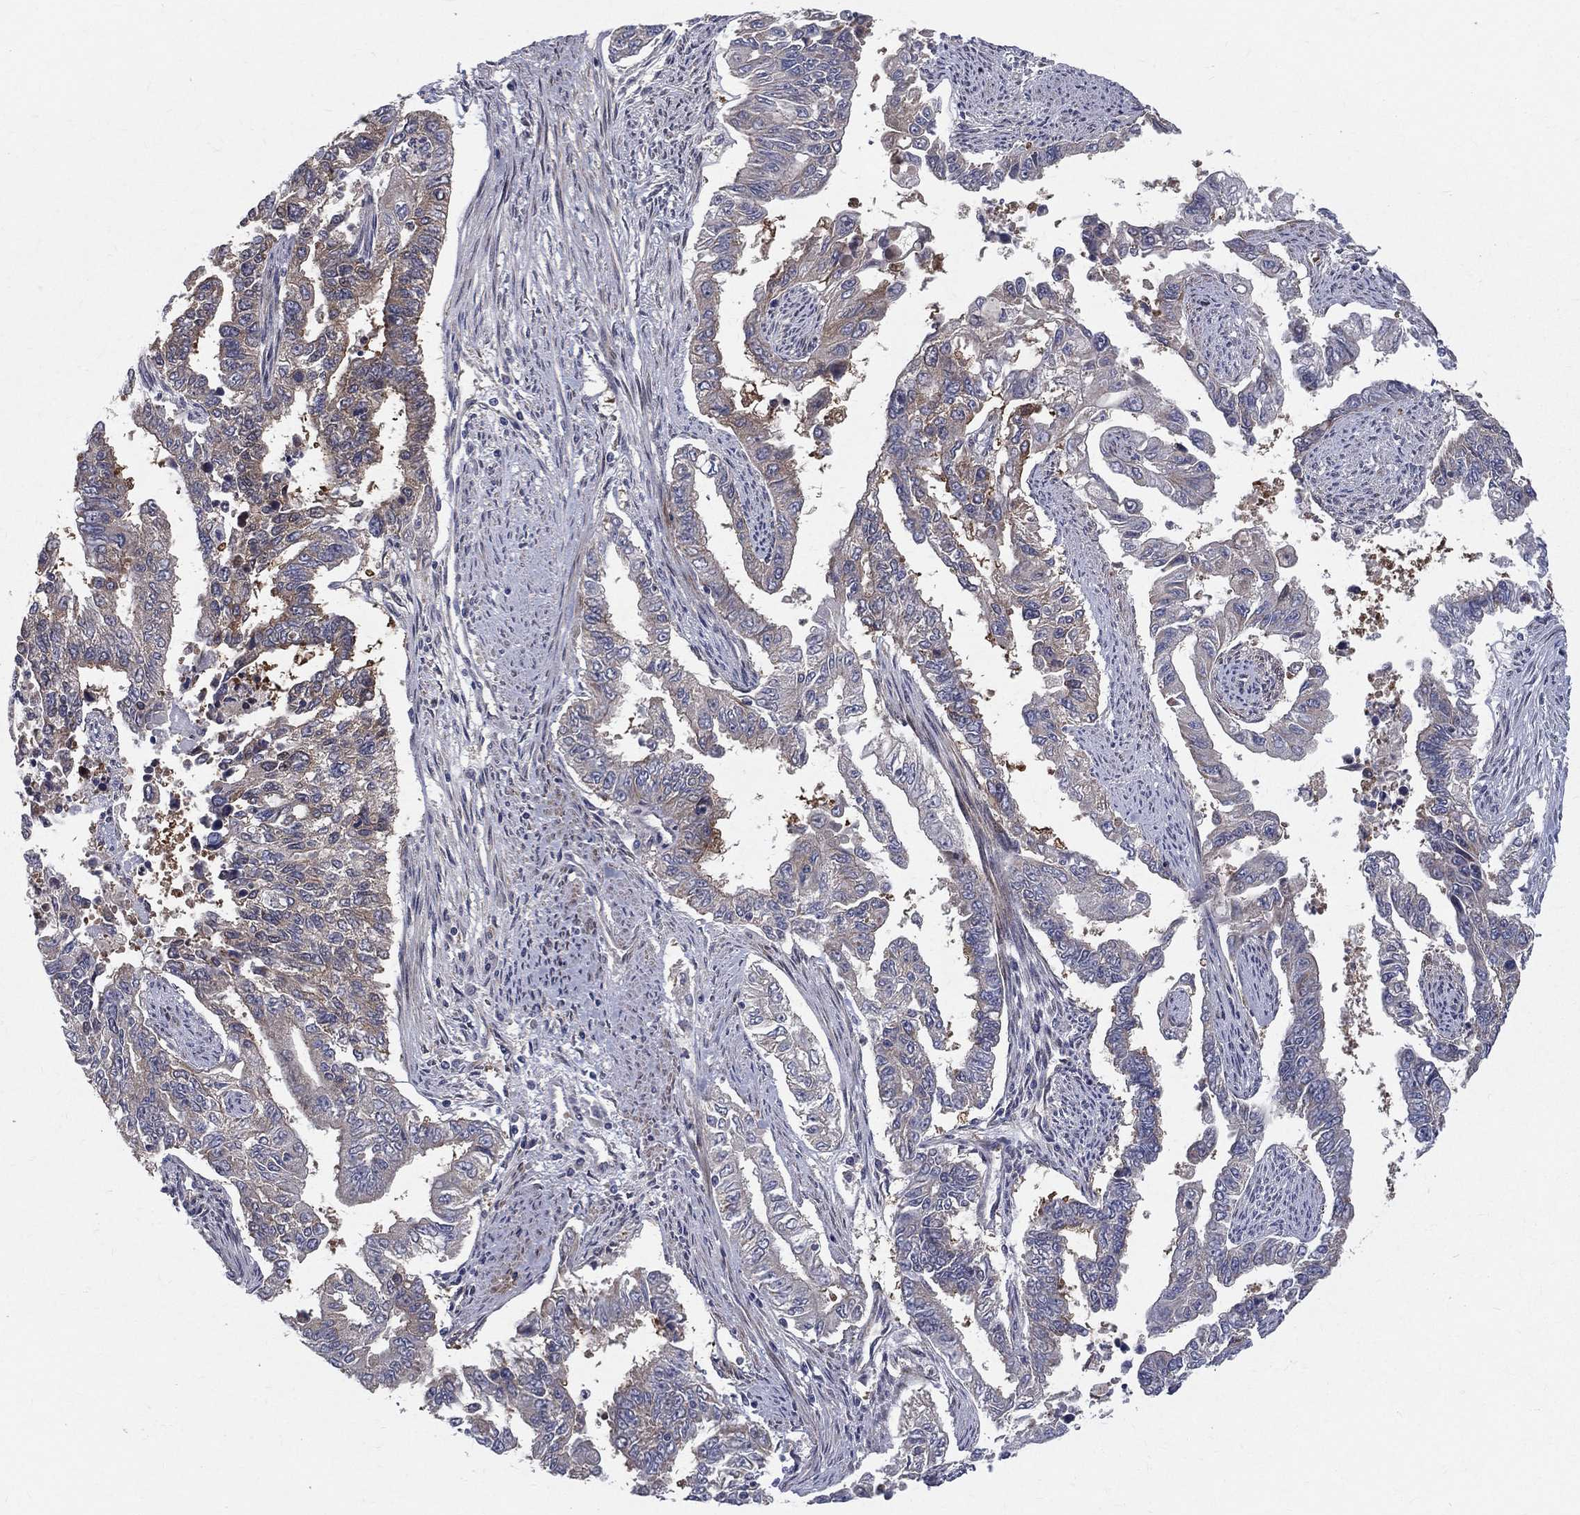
{"staining": {"intensity": "weak", "quantity": "25%-75%", "location": "cytoplasmic/membranous"}, "tissue": "endometrial cancer", "cell_type": "Tumor cells", "image_type": "cancer", "snomed": [{"axis": "morphology", "description": "Adenocarcinoma, NOS"}, {"axis": "topography", "description": "Uterus"}], "caption": "The immunohistochemical stain labels weak cytoplasmic/membranous staining in tumor cells of endometrial adenocarcinoma tissue. The protein is shown in brown color, while the nuclei are stained blue.", "gene": "POMZP3", "patient": {"sex": "female", "age": 59}}